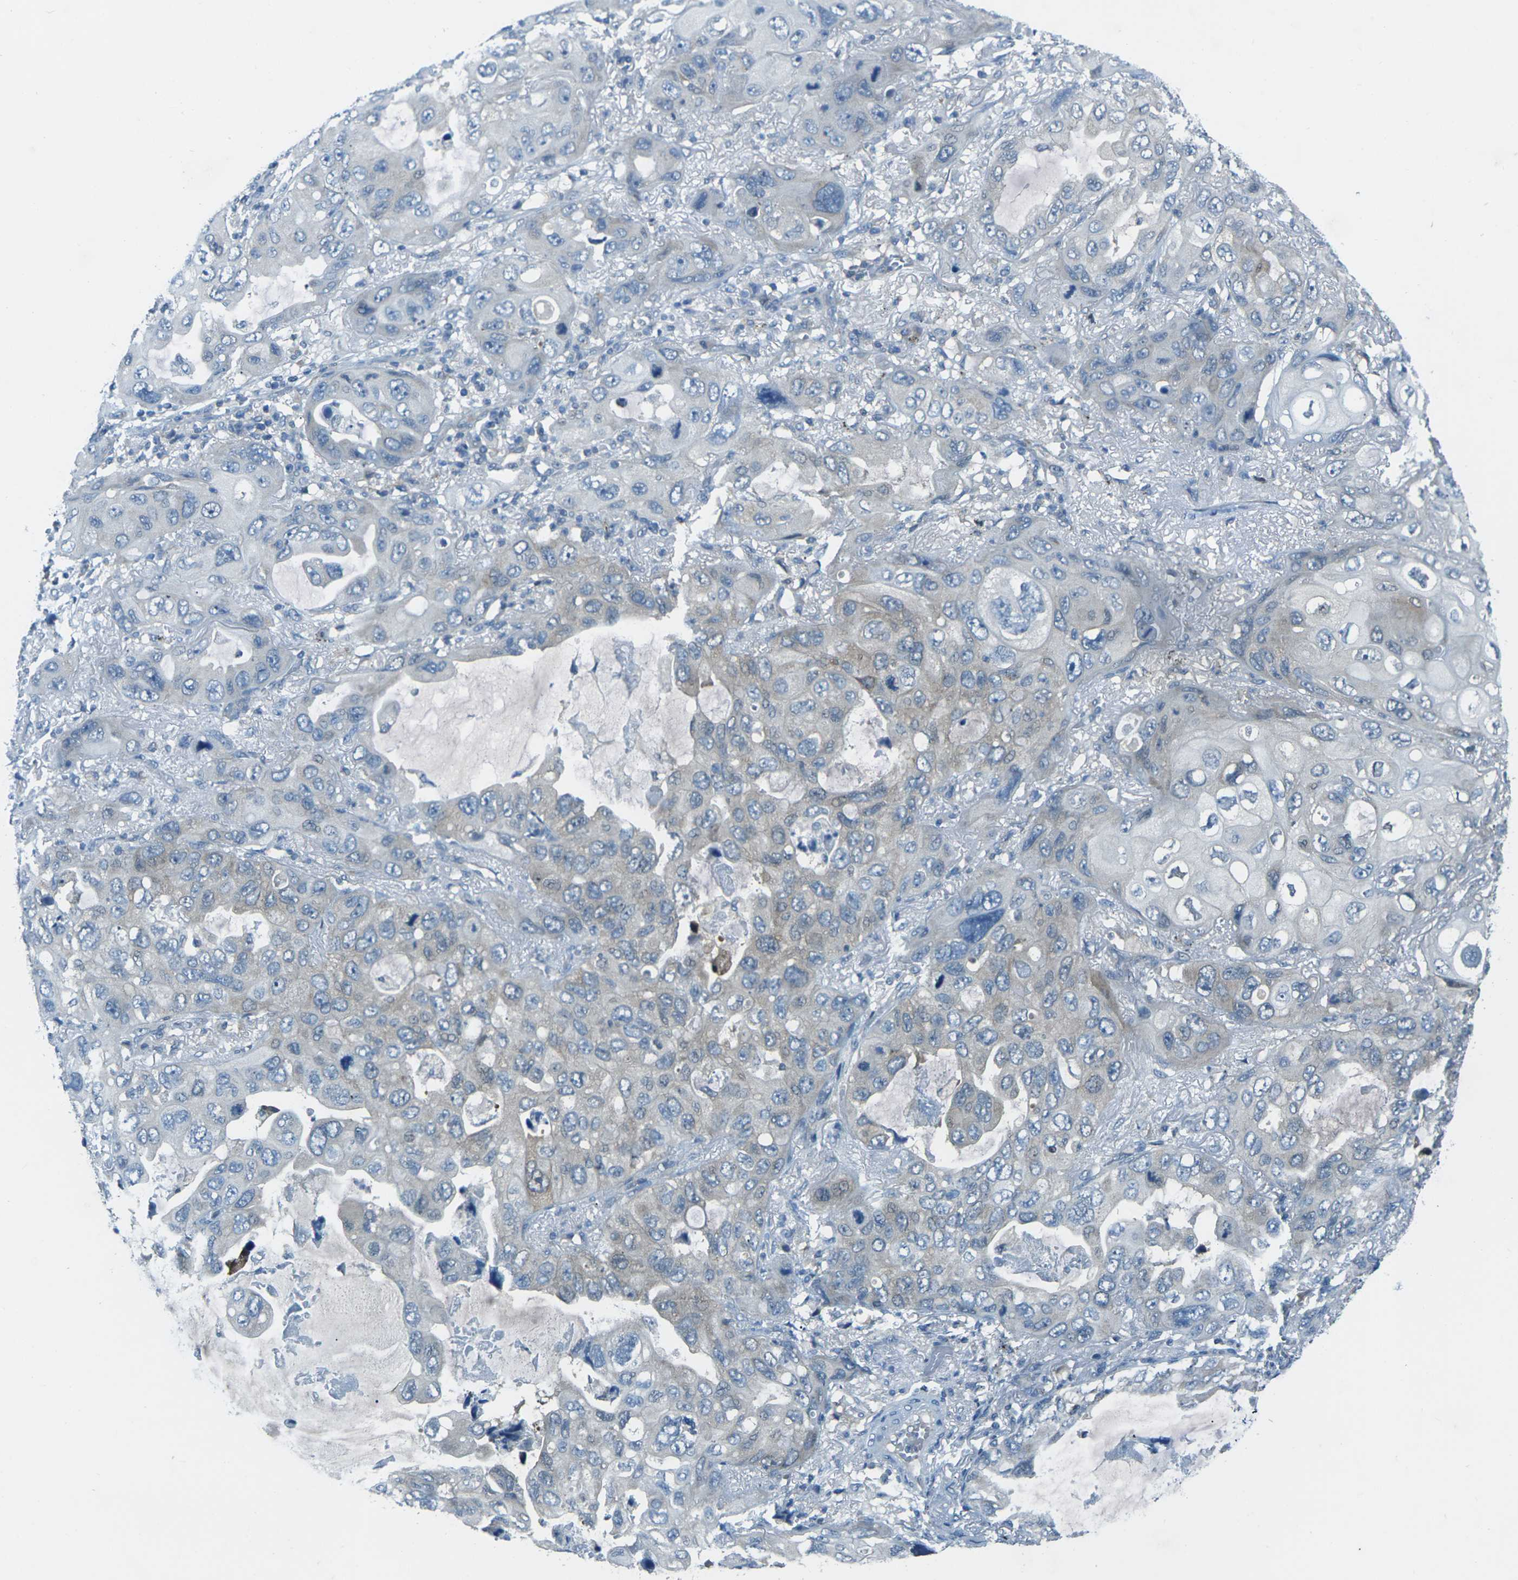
{"staining": {"intensity": "weak", "quantity": "<25%", "location": "cytoplasmic/membranous"}, "tissue": "lung cancer", "cell_type": "Tumor cells", "image_type": "cancer", "snomed": [{"axis": "morphology", "description": "Squamous cell carcinoma, NOS"}, {"axis": "topography", "description": "Lung"}], "caption": "Photomicrograph shows no protein positivity in tumor cells of squamous cell carcinoma (lung) tissue.", "gene": "NANOS2", "patient": {"sex": "female", "age": 73}}